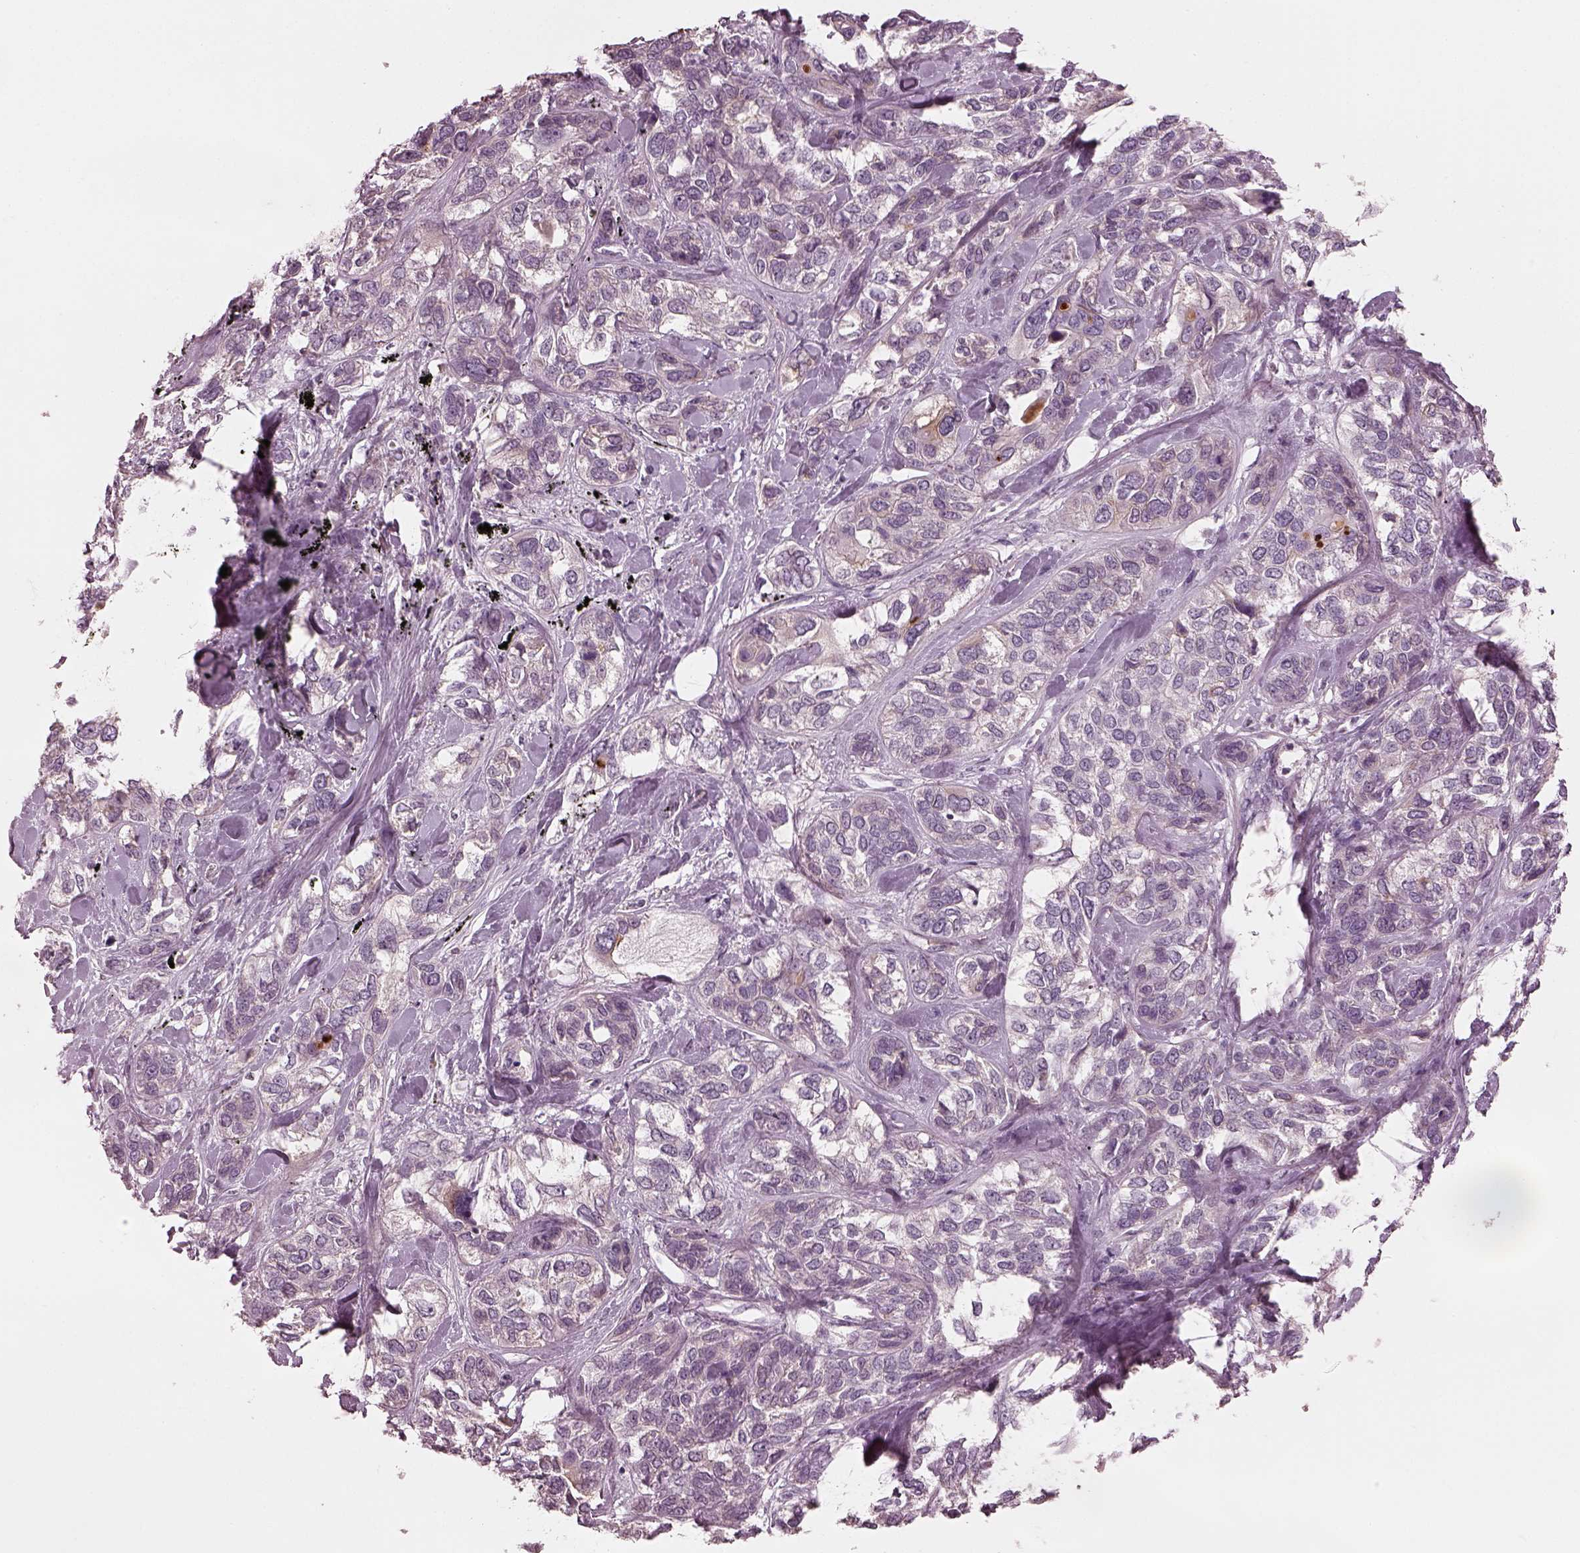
{"staining": {"intensity": "negative", "quantity": "none", "location": "none"}, "tissue": "lung cancer", "cell_type": "Tumor cells", "image_type": "cancer", "snomed": [{"axis": "morphology", "description": "Squamous cell carcinoma, NOS"}, {"axis": "topography", "description": "Lung"}], "caption": "This is an IHC image of human squamous cell carcinoma (lung). There is no positivity in tumor cells.", "gene": "MIA", "patient": {"sex": "female", "age": 70}}